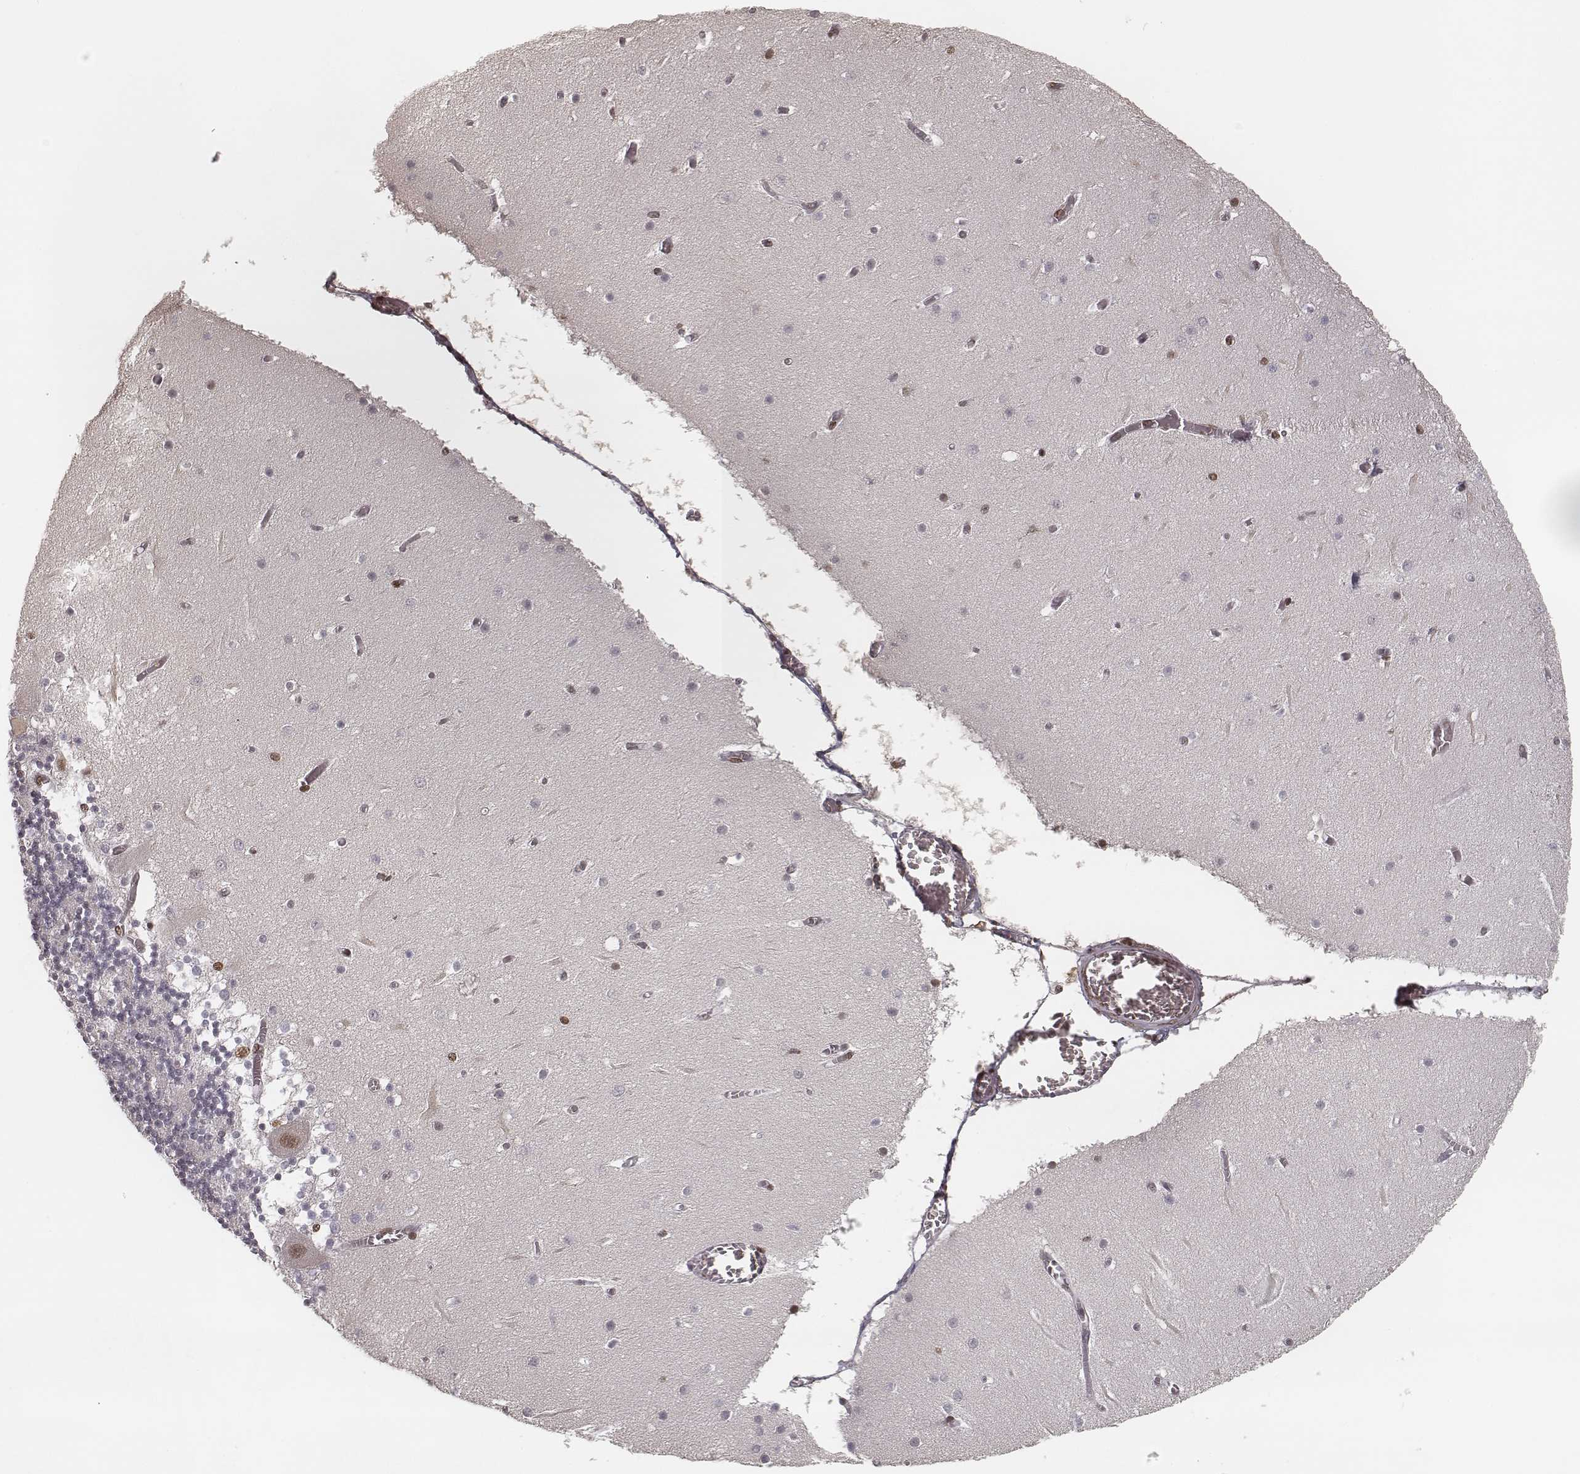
{"staining": {"intensity": "weak", "quantity": "<25%", "location": "nuclear"}, "tissue": "cerebellum", "cell_type": "Cells in granular layer", "image_type": "normal", "snomed": [{"axis": "morphology", "description": "Normal tissue, NOS"}, {"axis": "topography", "description": "Cerebellum"}], "caption": "Cerebellum was stained to show a protein in brown. There is no significant positivity in cells in granular layer. (DAB (3,3'-diaminobenzidine) IHC visualized using brightfield microscopy, high magnification).", "gene": "HMGA2", "patient": {"sex": "female", "age": 28}}